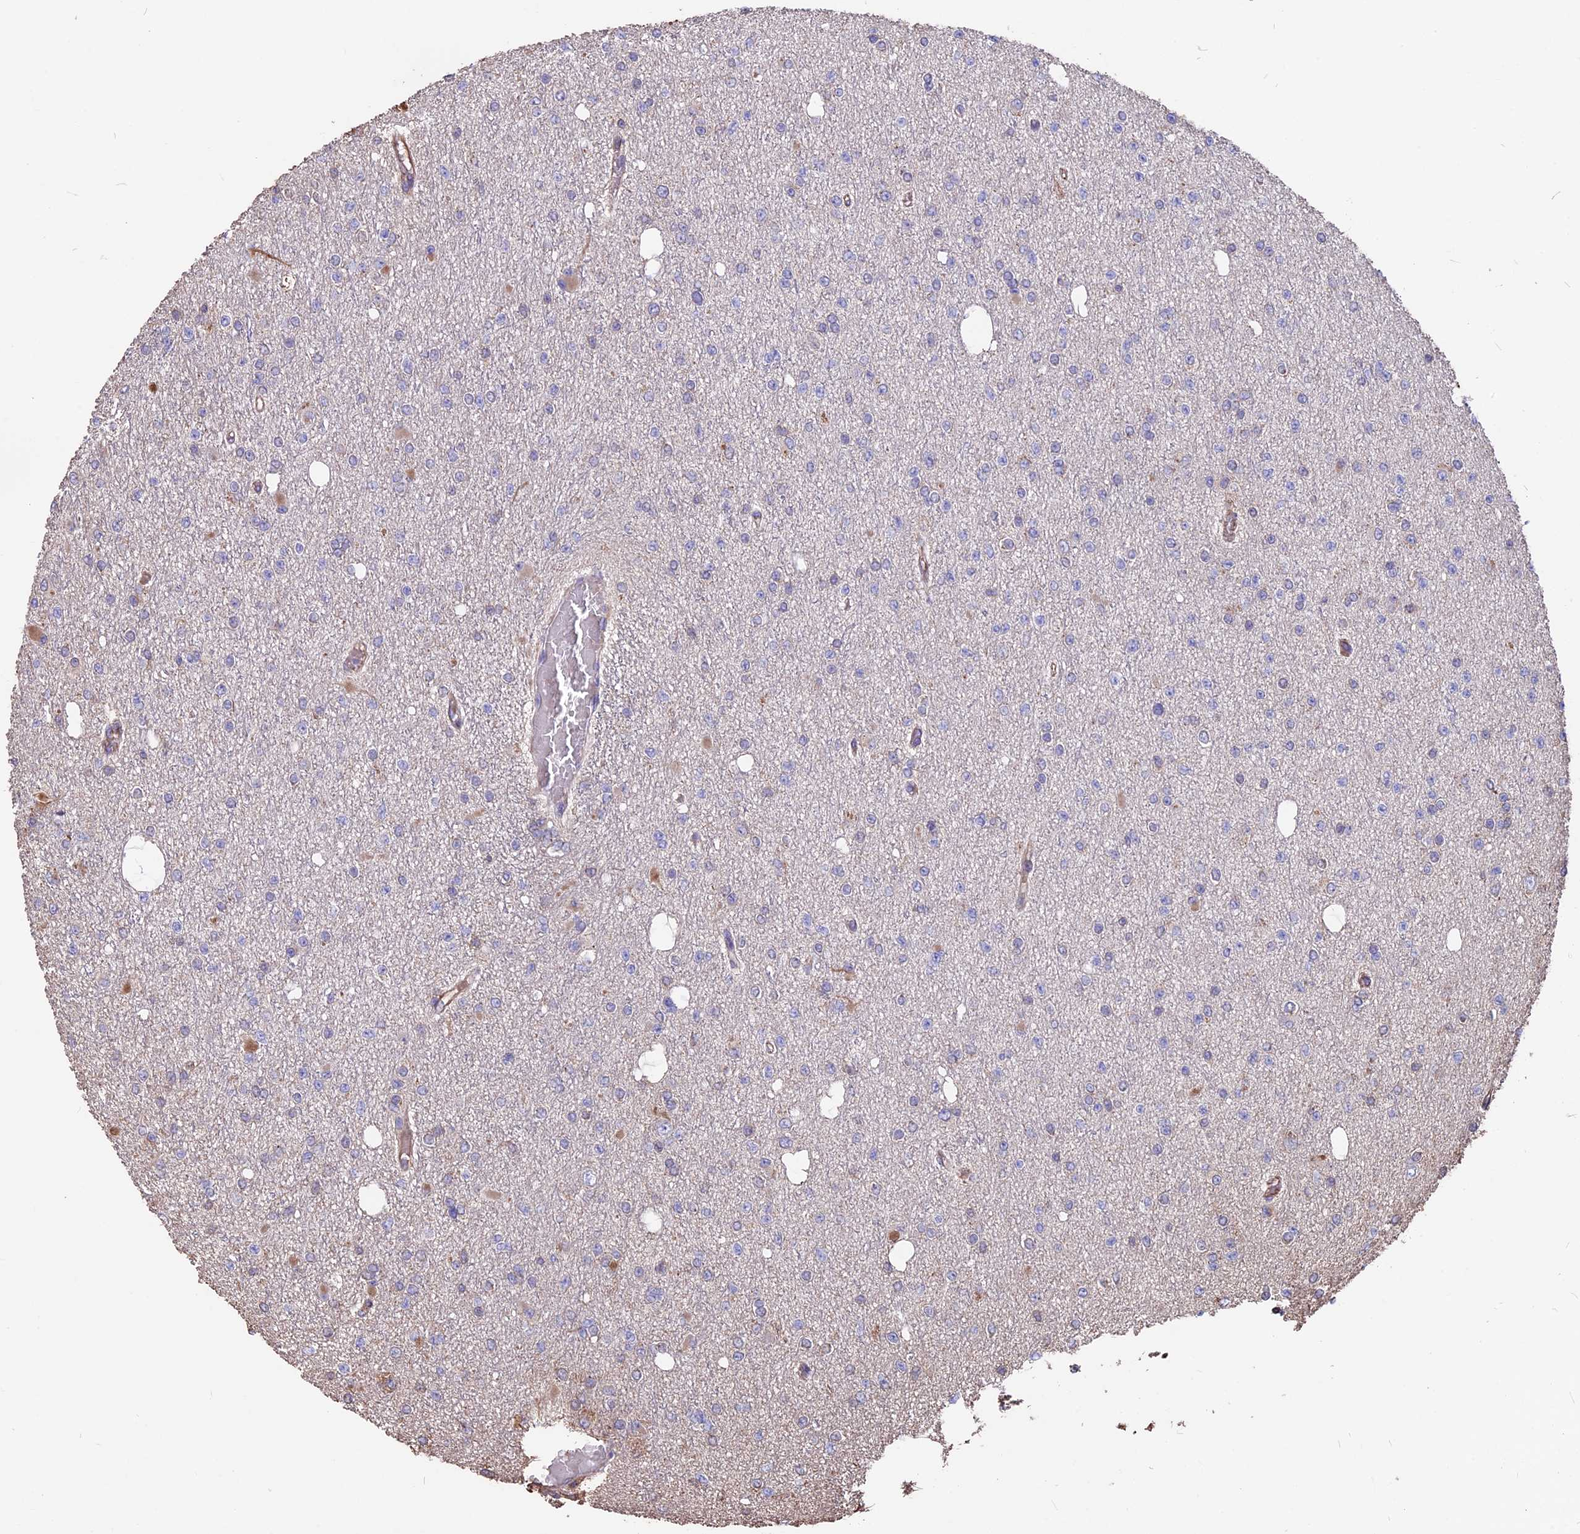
{"staining": {"intensity": "negative", "quantity": "none", "location": "none"}, "tissue": "glioma", "cell_type": "Tumor cells", "image_type": "cancer", "snomed": [{"axis": "morphology", "description": "Glioma, malignant, Low grade"}, {"axis": "topography", "description": "Brain"}], "caption": "This micrograph is of malignant glioma (low-grade) stained with immunohistochemistry (IHC) to label a protein in brown with the nuclei are counter-stained blue. There is no positivity in tumor cells.", "gene": "SEH1L", "patient": {"sex": "female", "age": 22}}